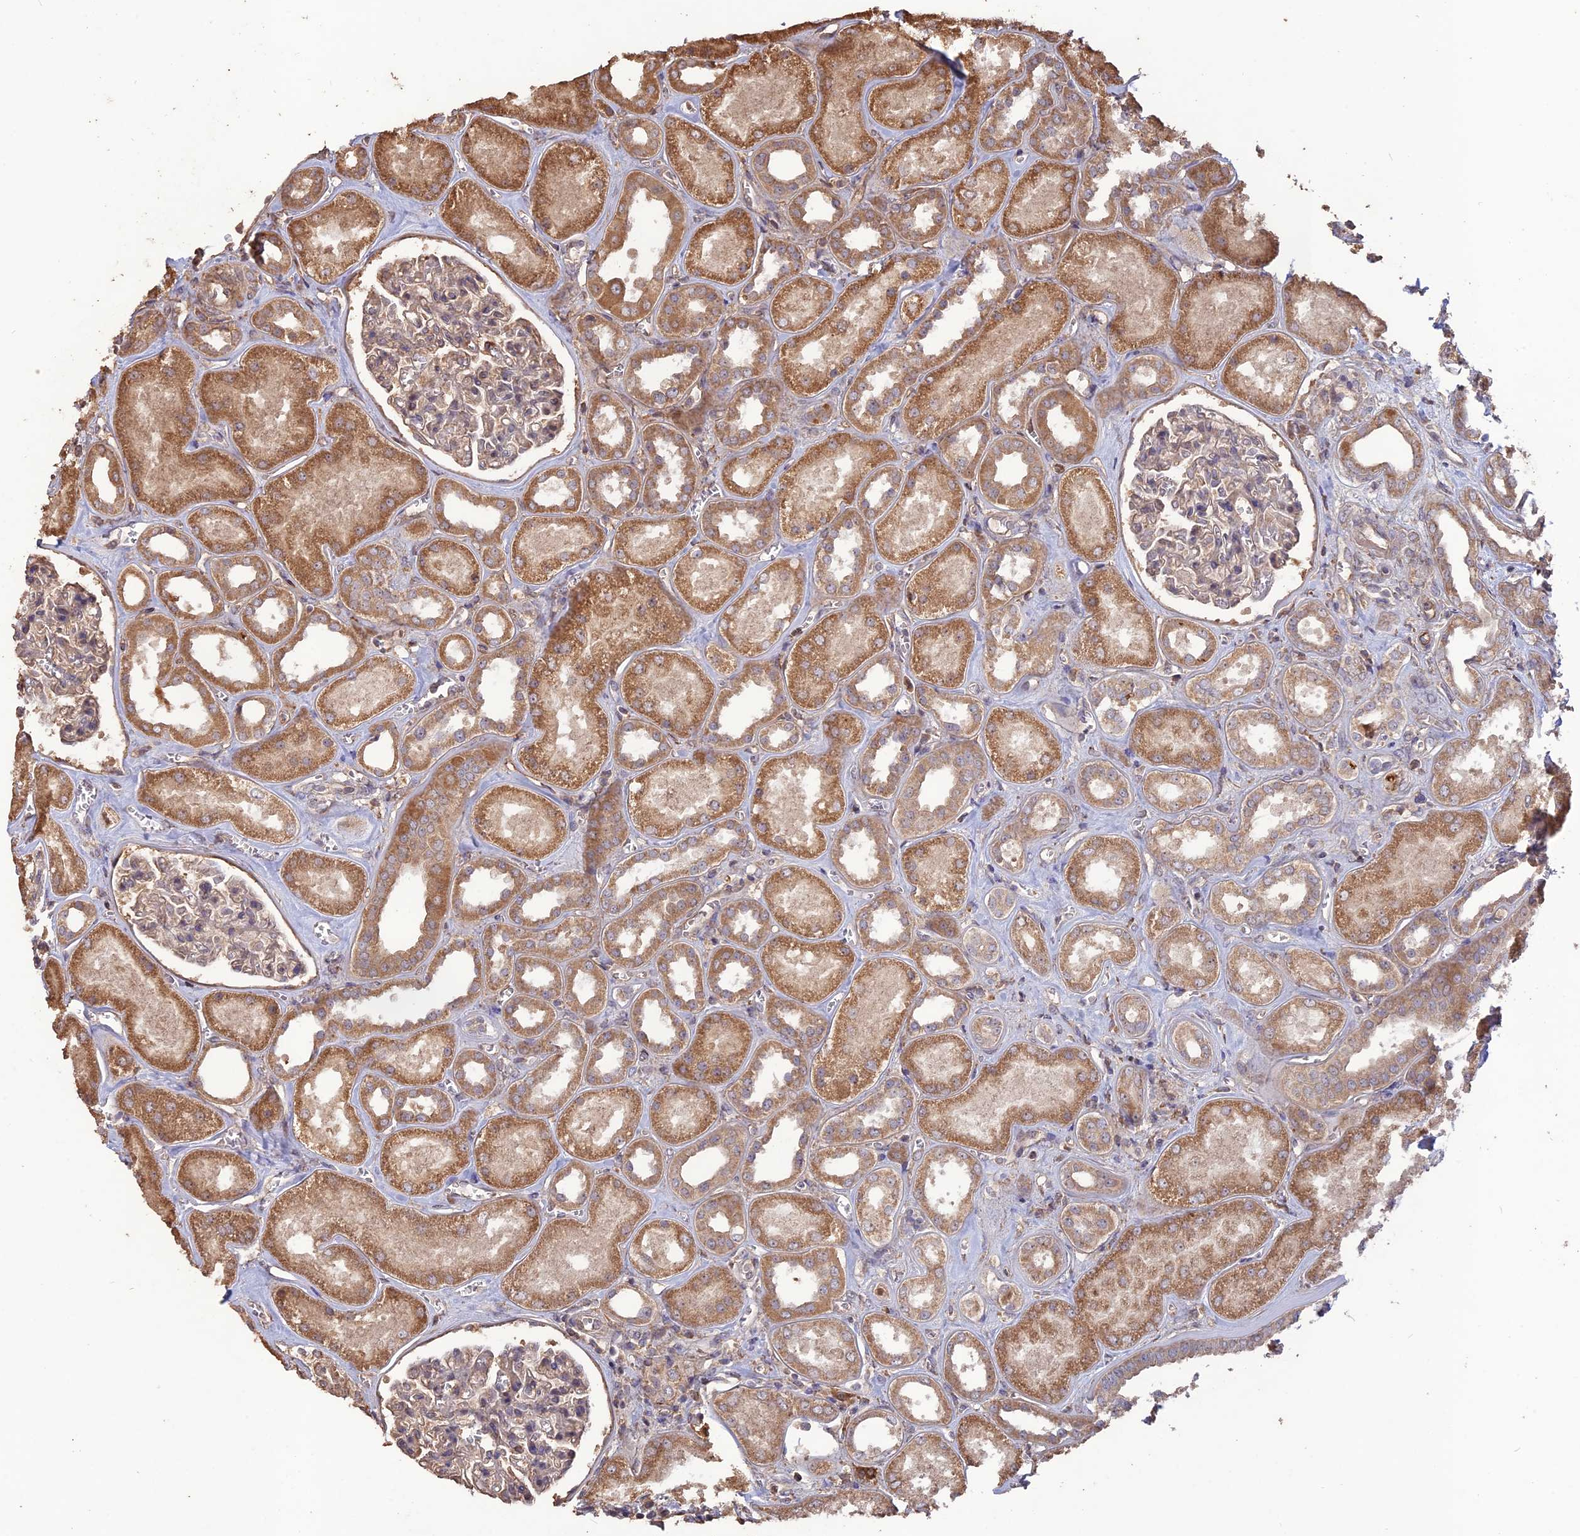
{"staining": {"intensity": "weak", "quantity": ">75%", "location": "cytoplasmic/membranous"}, "tissue": "kidney", "cell_type": "Cells in glomeruli", "image_type": "normal", "snomed": [{"axis": "morphology", "description": "Normal tissue, NOS"}, {"axis": "morphology", "description": "Adenocarcinoma, NOS"}, {"axis": "topography", "description": "Kidney"}], "caption": "This image exhibits benign kidney stained with IHC to label a protein in brown. The cytoplasmic/membranous of cells in glomeruli show weak positivity for the protein. Nuclei are counter-stained blue.", "gene": "LAYN", "patient": {"sex": "female", "age": 68}}